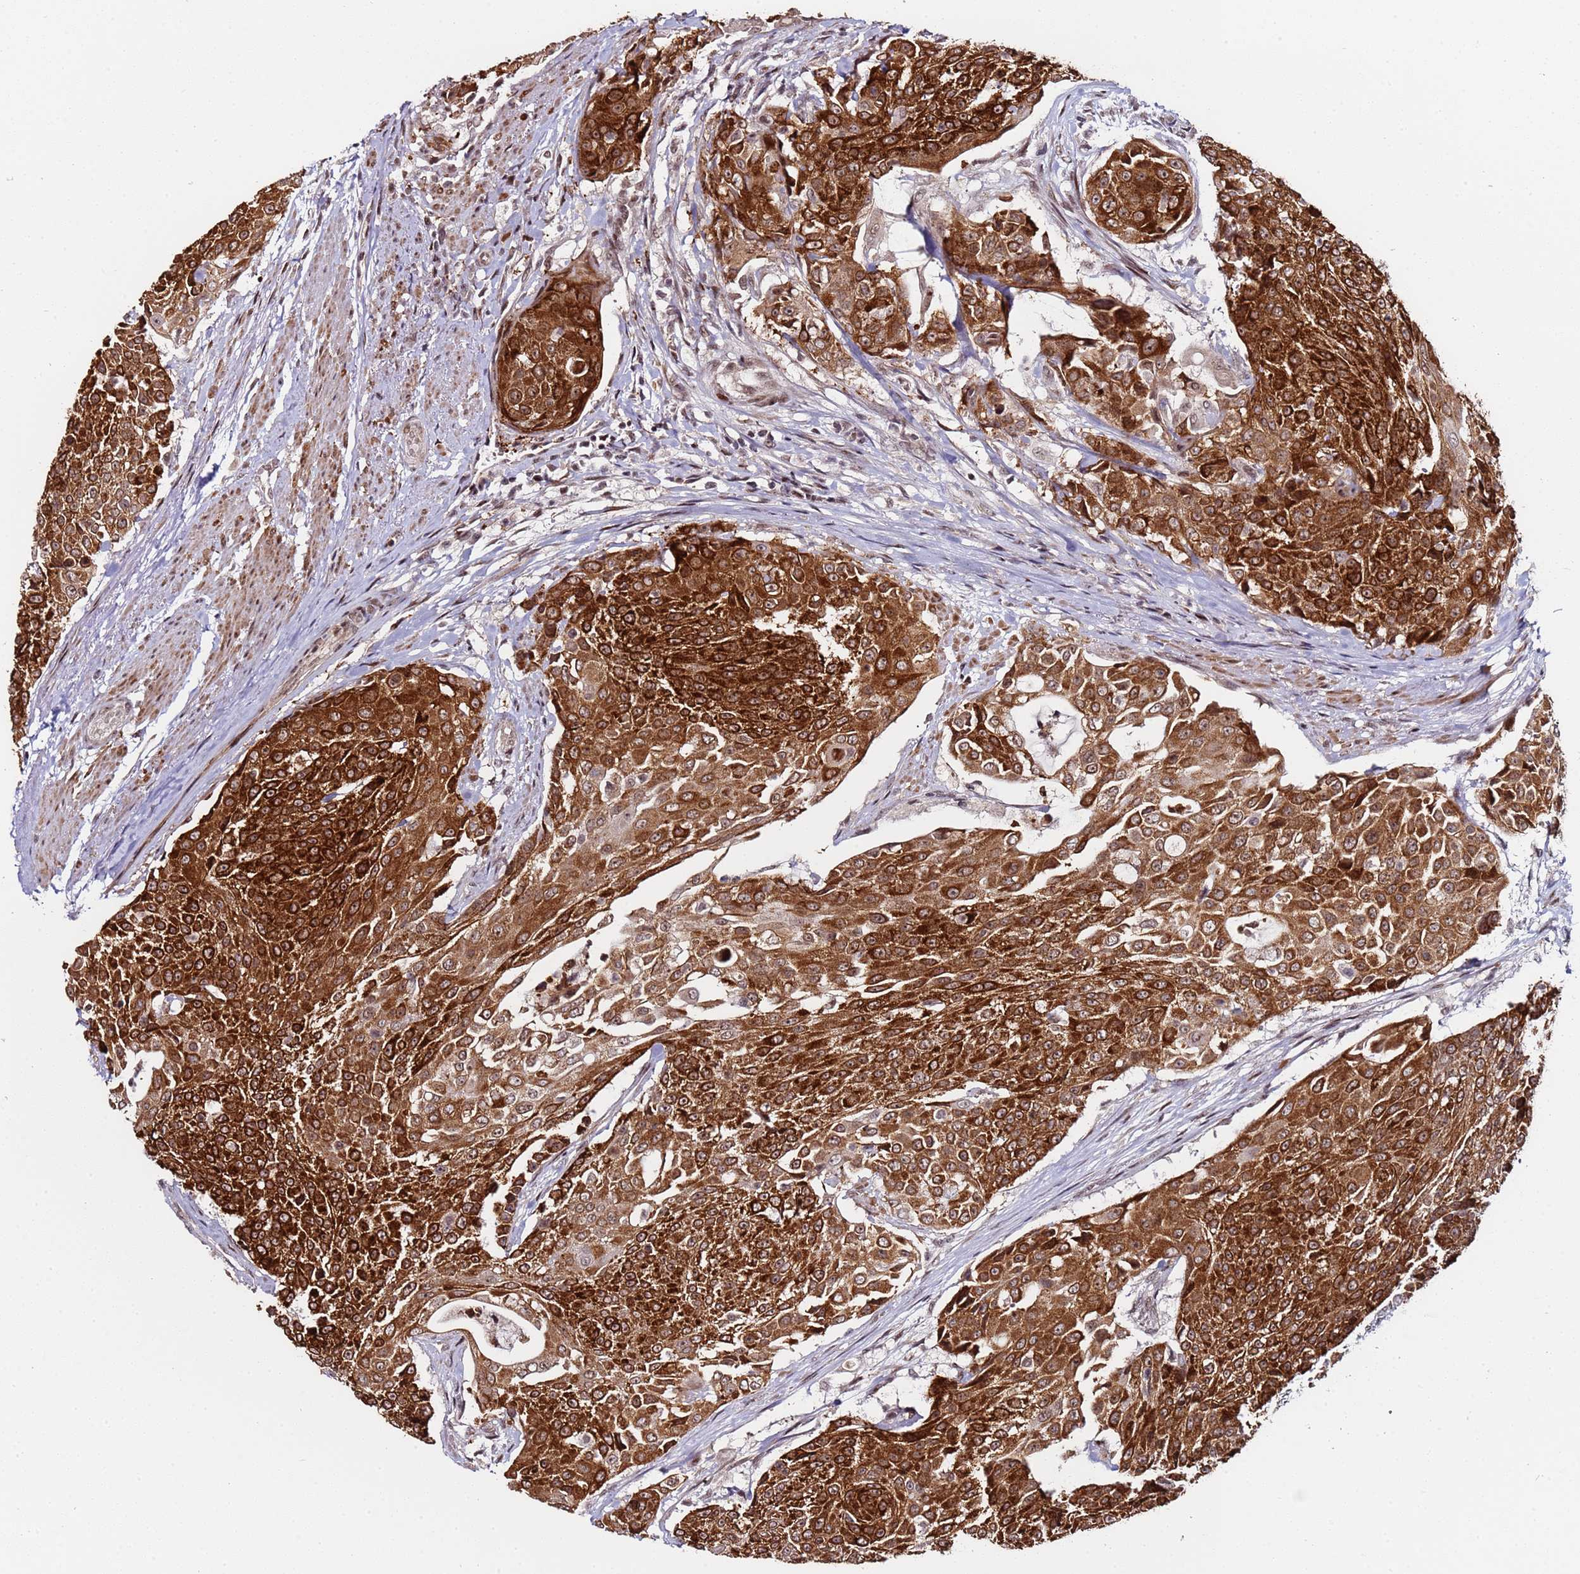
{"staining": {"intensity": "strong", "quantity": ">75%", "location": "cytoplasmic/membranous,nuclear"}, "tissue": "urothelial cancer", "cell_type": "Tumor cells", "image_type": "cancer", "snomed": [{"axis": "morphology", "description": "Urothelial carcinoma, High grade"}, {"axis": "topography", "description": "Urinary bladder"}], "caption": "The histopathology image displays immunohistochemical staining of urothelial cancer. There is strong cytoplasmic/membranous and nuclear staining is seen in about >75% of tumor cells.", "gene": "PPM1H", "patient": {"sex": "female", "age": 63}}